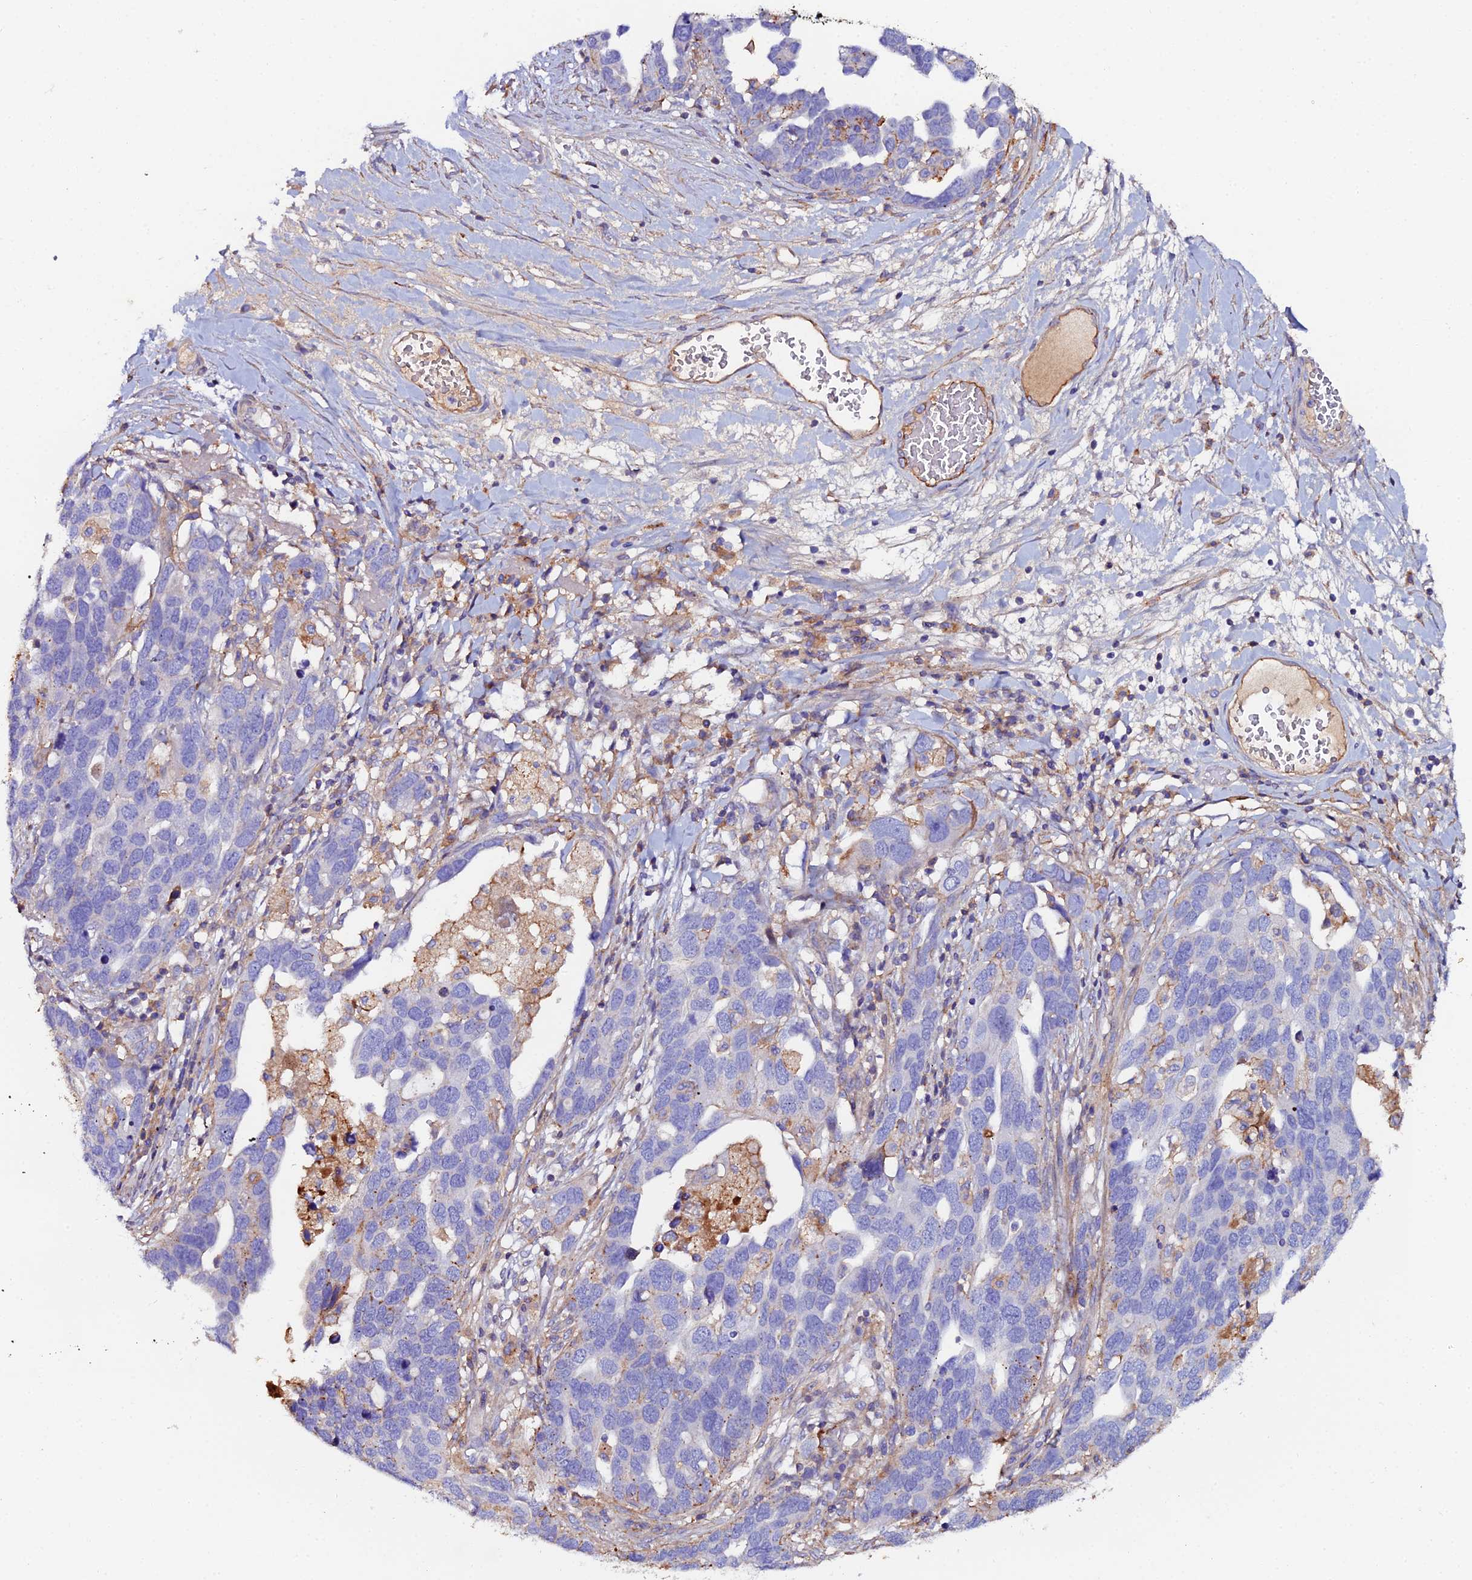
{"staining": {"intensity": "moderate", "quantity": "<25%", "location": "cytoplasmic/membranous"}, "tissue": "ovarian cancer", "cell_type": "Tumor cells", "image_type": "cancer", "snomed": [{"axis": "morphology", "description": "Cystadenocarcinoma, serous, NOS"}, {"axis": "topography", "description": "Ovary"}], "caption": "An image of human ovarian cancer stained for a protein reveals moderate cytoplasmic/membranous brown staining in tumor cells.", "gene": "C6", "patient": {"sex": "female", "age": 54}}